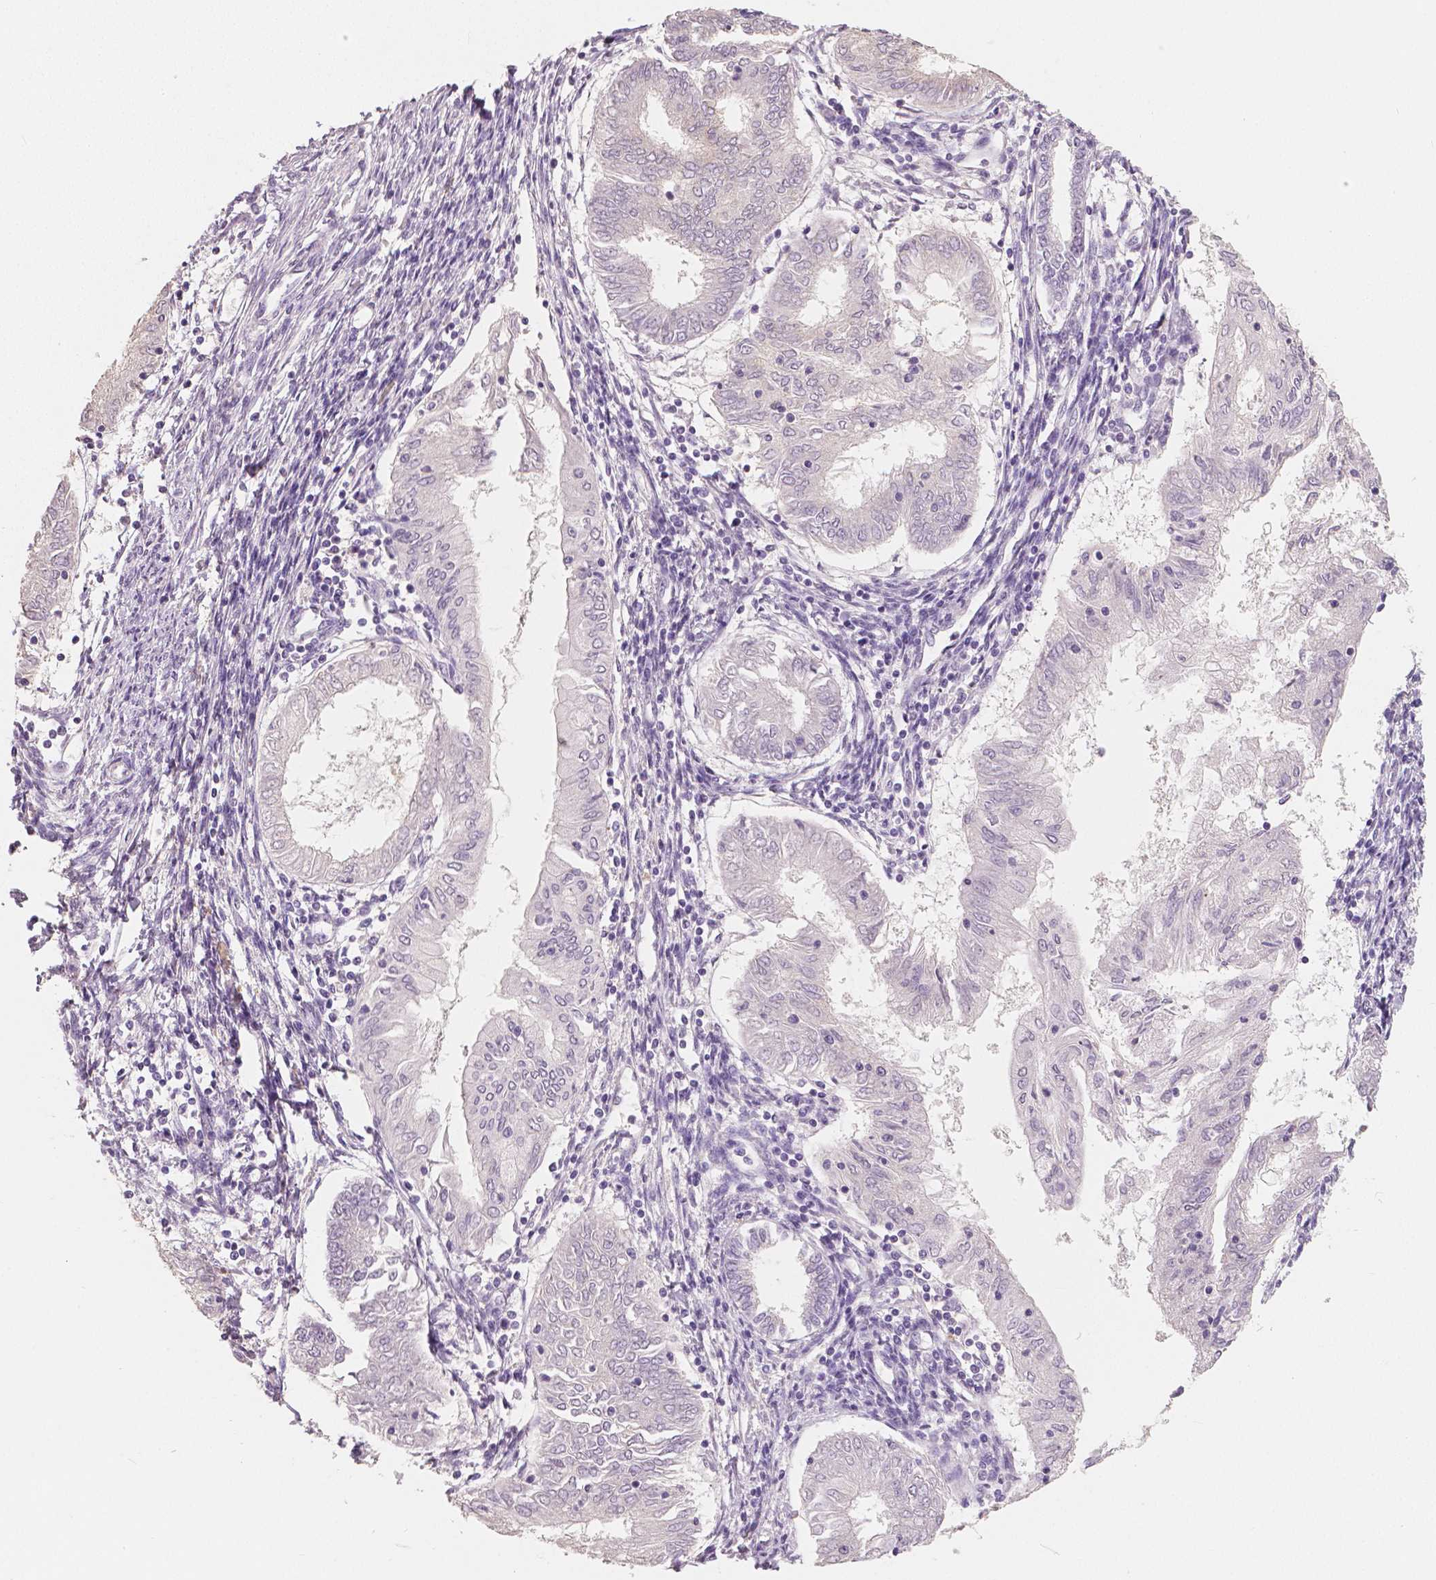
{"staining": {"intensity": "negative", "quantity": "none", "location": "none"}, "tissue": "endometrial cancer", "cell_type": "Tumor cells", "image_type": "cancer", "snomed": [{"axis": "morphology", "description": "Adenocarcinoma, NOS"}, {"axis": "topography", "description": "Endometrium"}], "caption": "The IHC histopathology image has no significant positivity in tumor cells of endometrial cancer tissue.", "gene": "APOA4", "patient": {"sex": "female", "age": 68}}